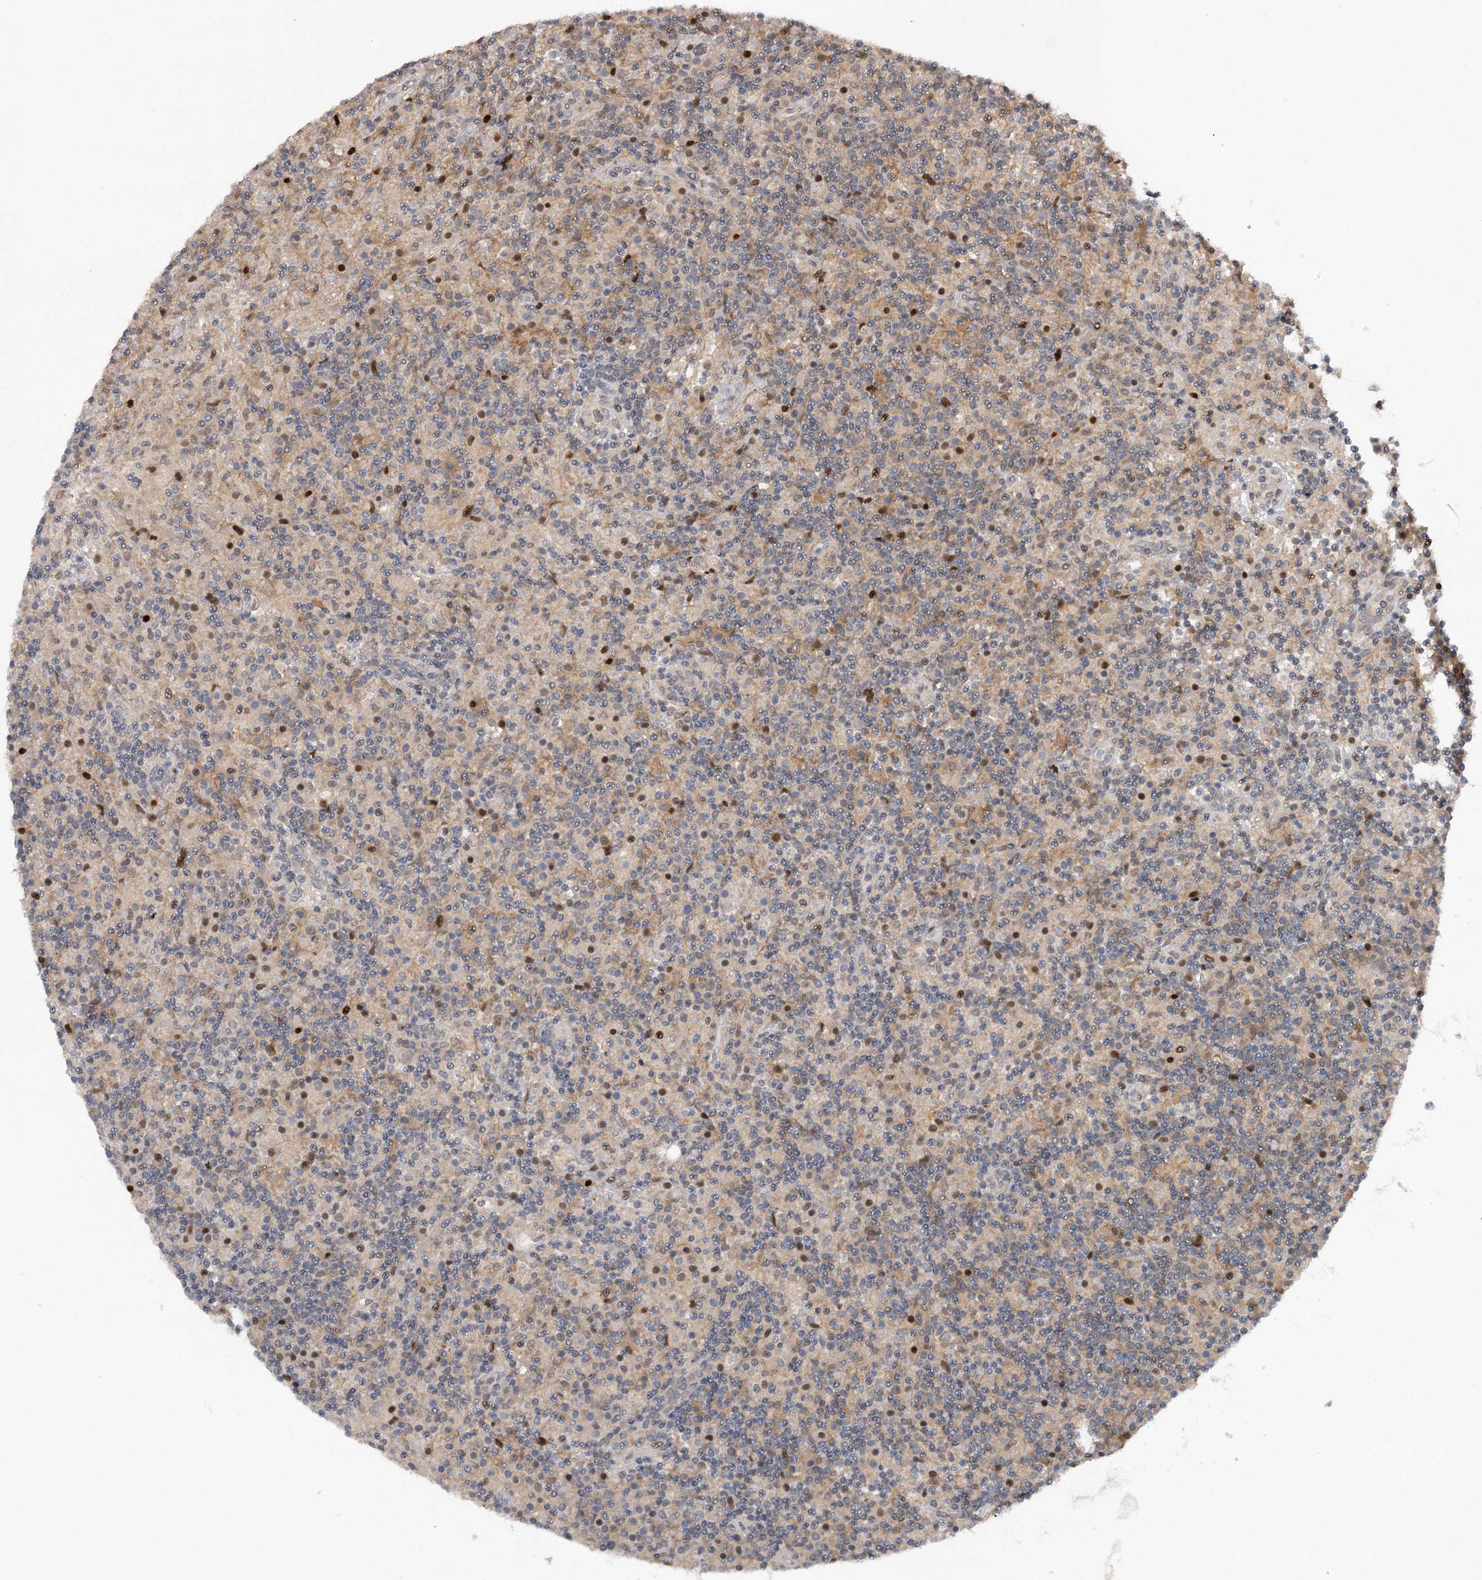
{"staining": {"intensity": "negative", "quantity": "none", "location": "none"}, "tissue": "lymphoma", "cell_type": "Tumor cells", "image_type": "cancer", "snomed": [{"axis": "morphology", "description": "Hodgkin's disease, NOS"}, {"axis": "topography", "description": "Lymph node"}], "caption": "Hodgkin's disease stained for a protein using immunohistochemistry demonstrates no staining tumor cells.", "gene": "GTSF1", "patient": {"sex": "male", "age": 70}}